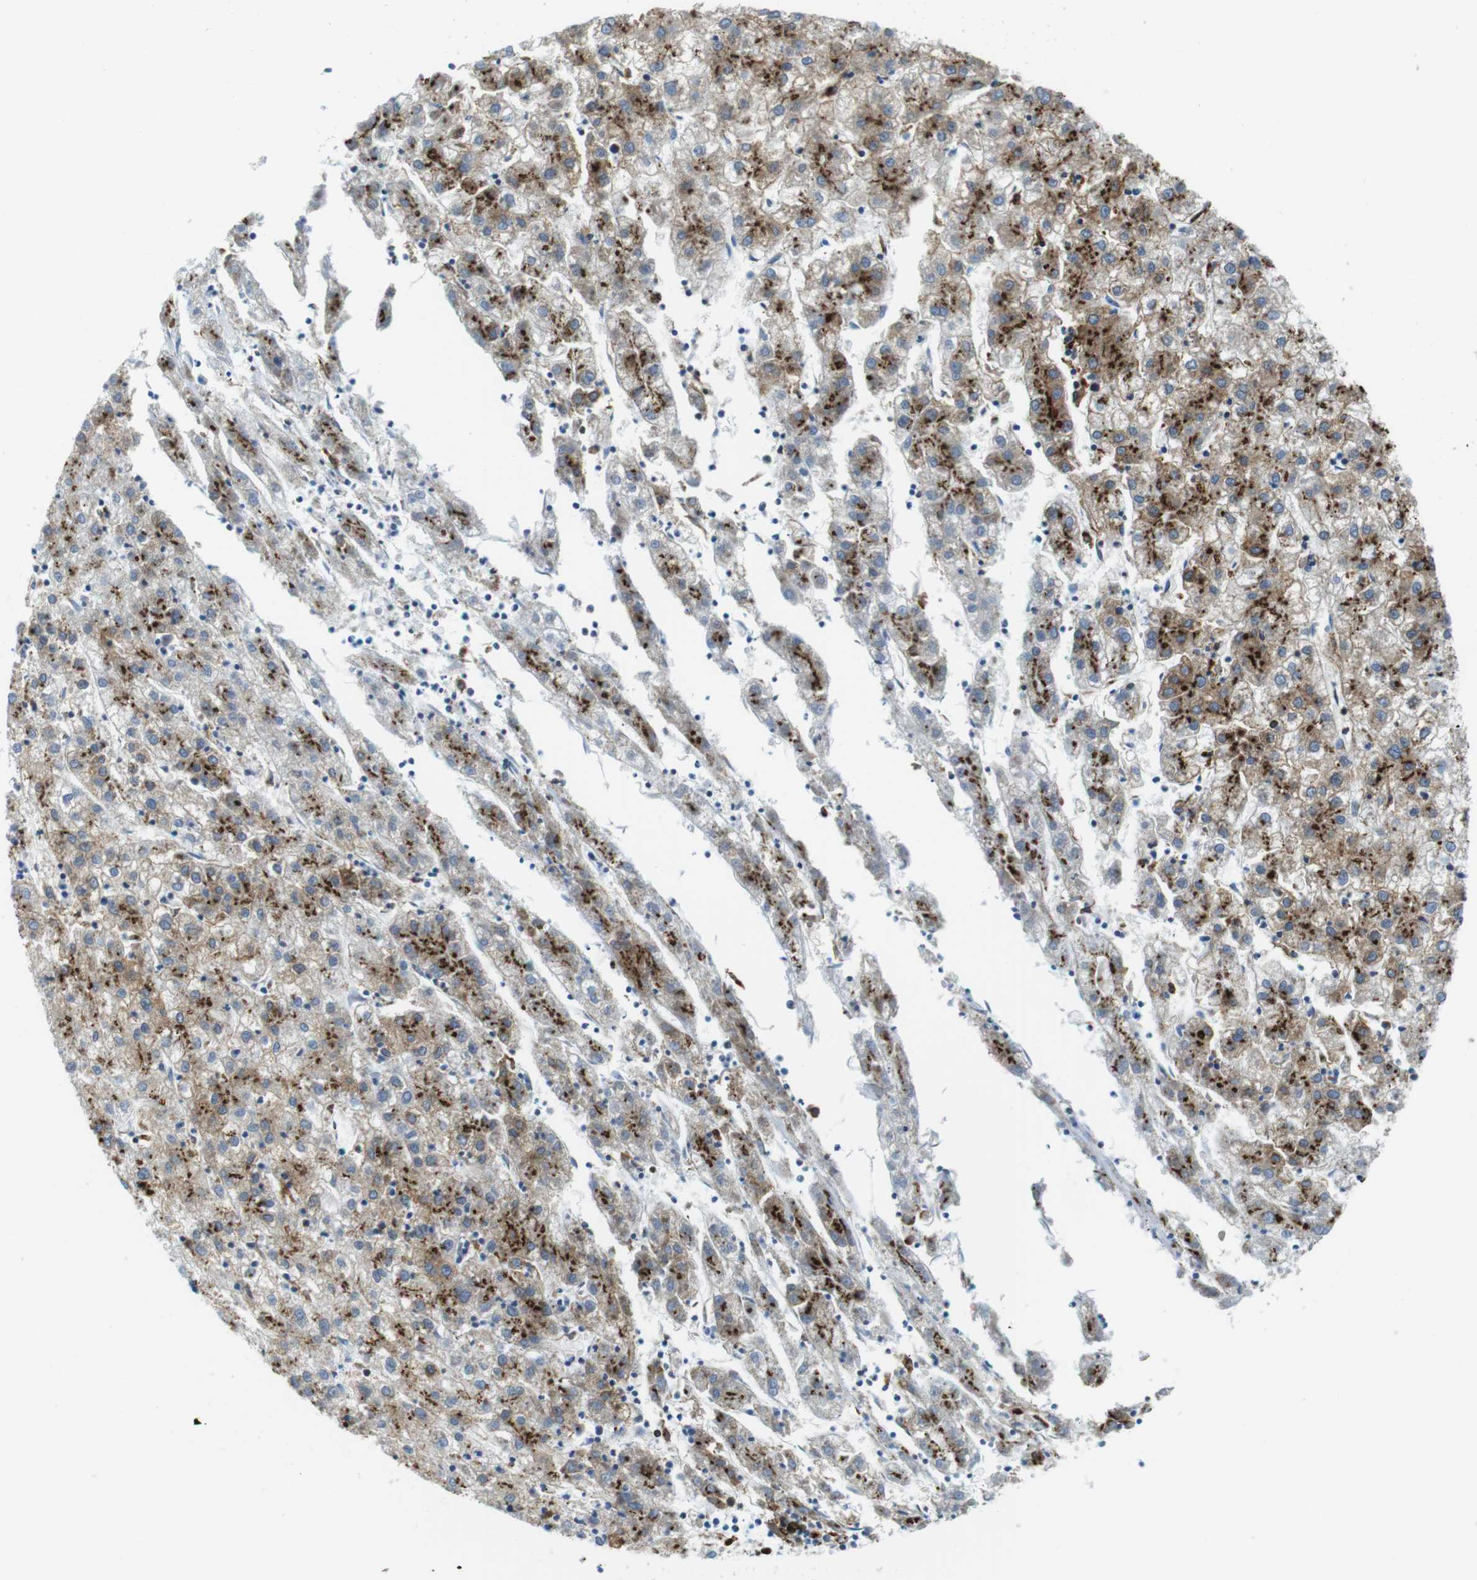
{"staining": {"intensity": "moderate", "quantity": "25%-75%", "location": "cytoplasmic/membranous"}, "tissue": "liver cancer", "cell_type": "Tumor cells", "image_type": "cancer", "snomed": [{"axis": "morphology", "description": "Carcinoma, Hepatocellular, NOS"}, {"axis": "topography", "description": "Liver"}], "caption": "Immunohistochemistry photomicrograph of liver cancer (hepatocellular carcinoma) stained for a protein (brown), which shows medium levels of moderate cytoplasmic/membranous staining in about 25%-75% of tumor cells.", "gene": "CIITA", "patient": {"sex": "male", "age": 72}}